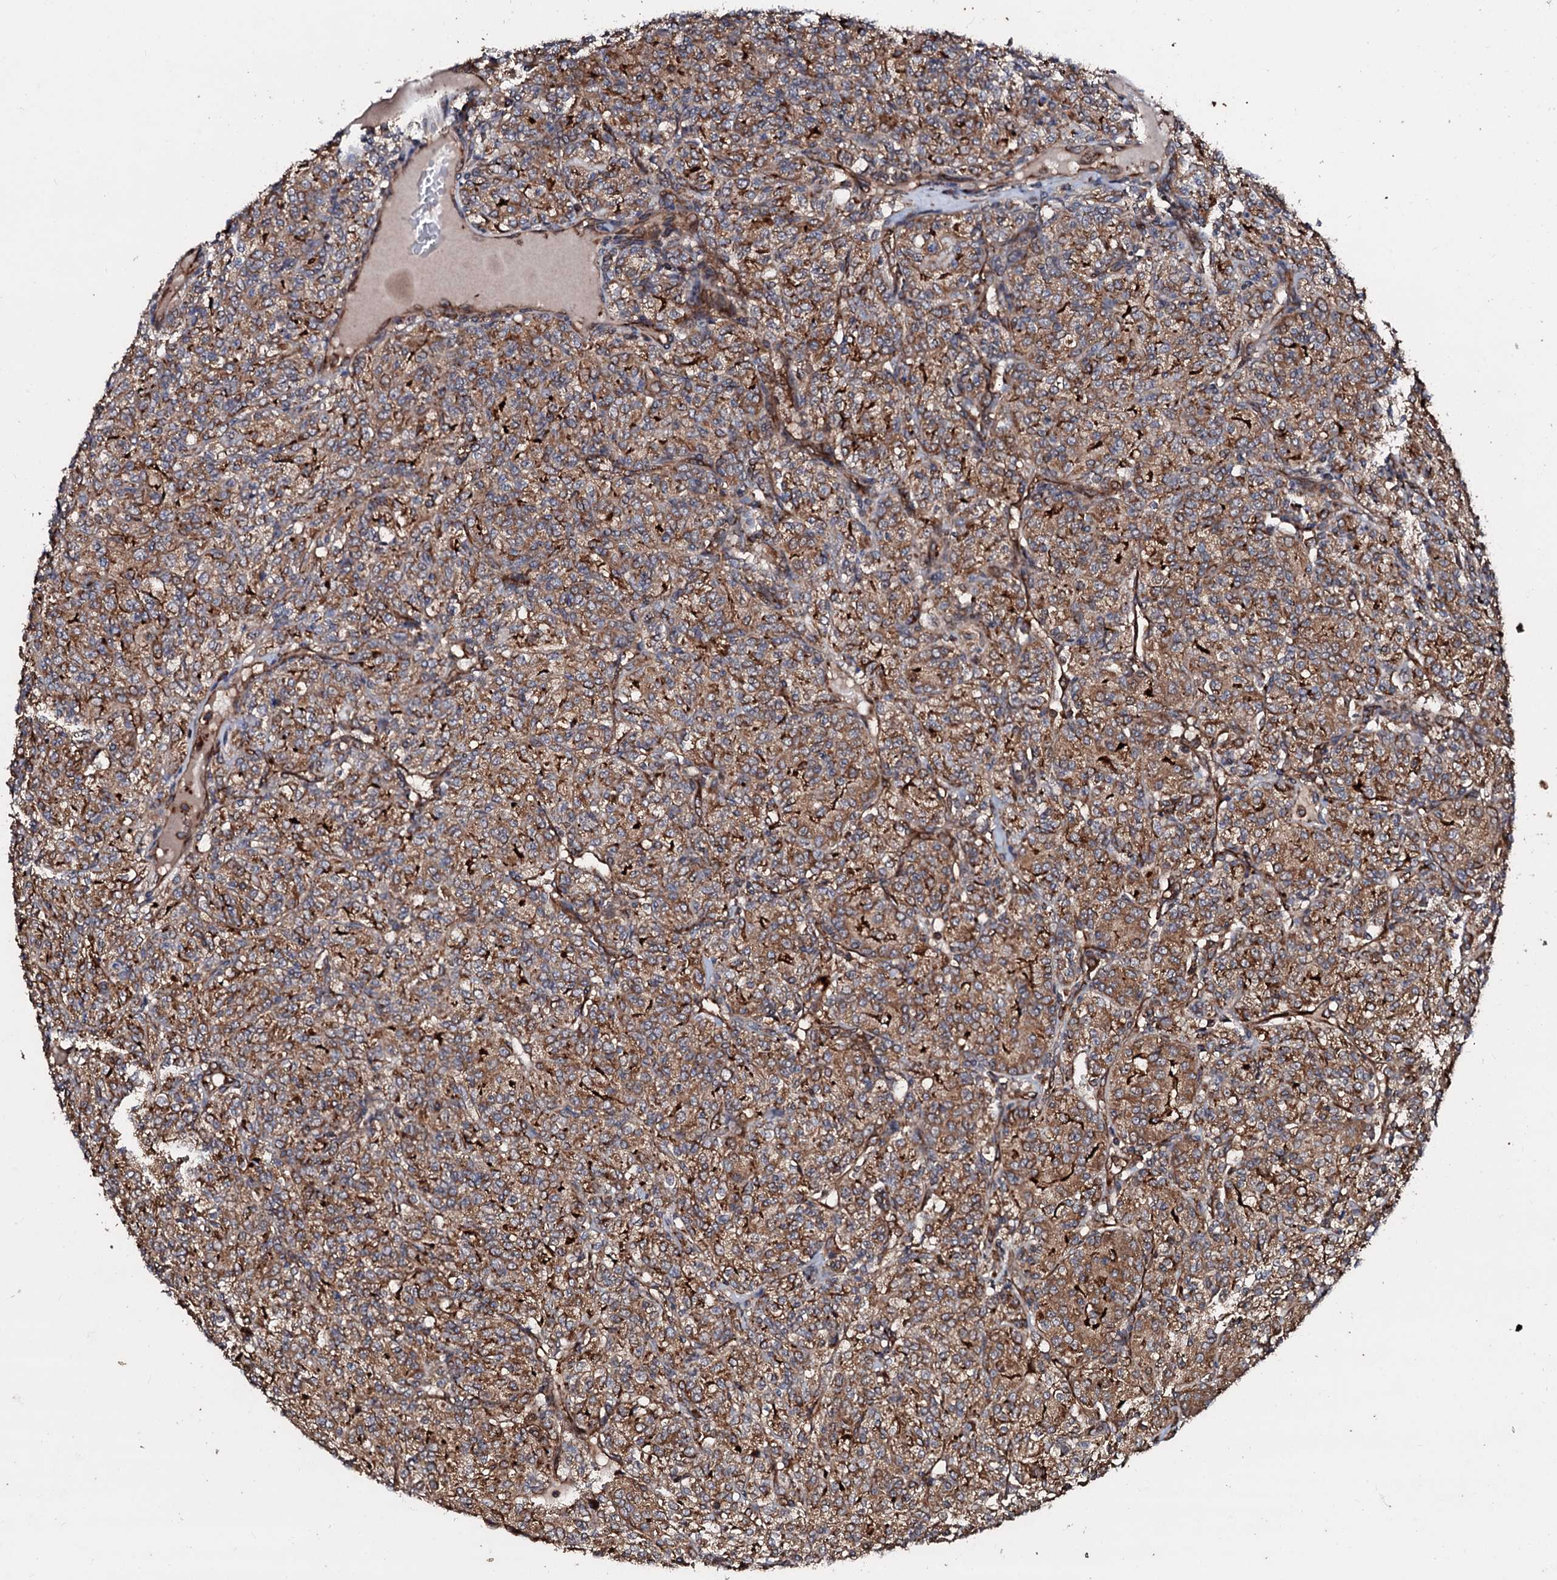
{"staining": {"intensity": "strong", "quantity": ">75%", "location": "cytoplasmic/membranous"}, "tissue": "renal cancer", "cell_type": "Tumor cells", "image_type": "cancer", "snomed": [{"axis": "morphology", "description": "Adenocarcinoma, NOS"}, {"axis": "topography", "description": "Kidney"}], "caption": "The immunohistochemical stain labels strong cytoplasmic/membranous positivity in tumor cells of renal cancer (adenocarcinoma) tissue.", "gene": "SDHAF2", "patient": {"sex": "male", "age": 77}}